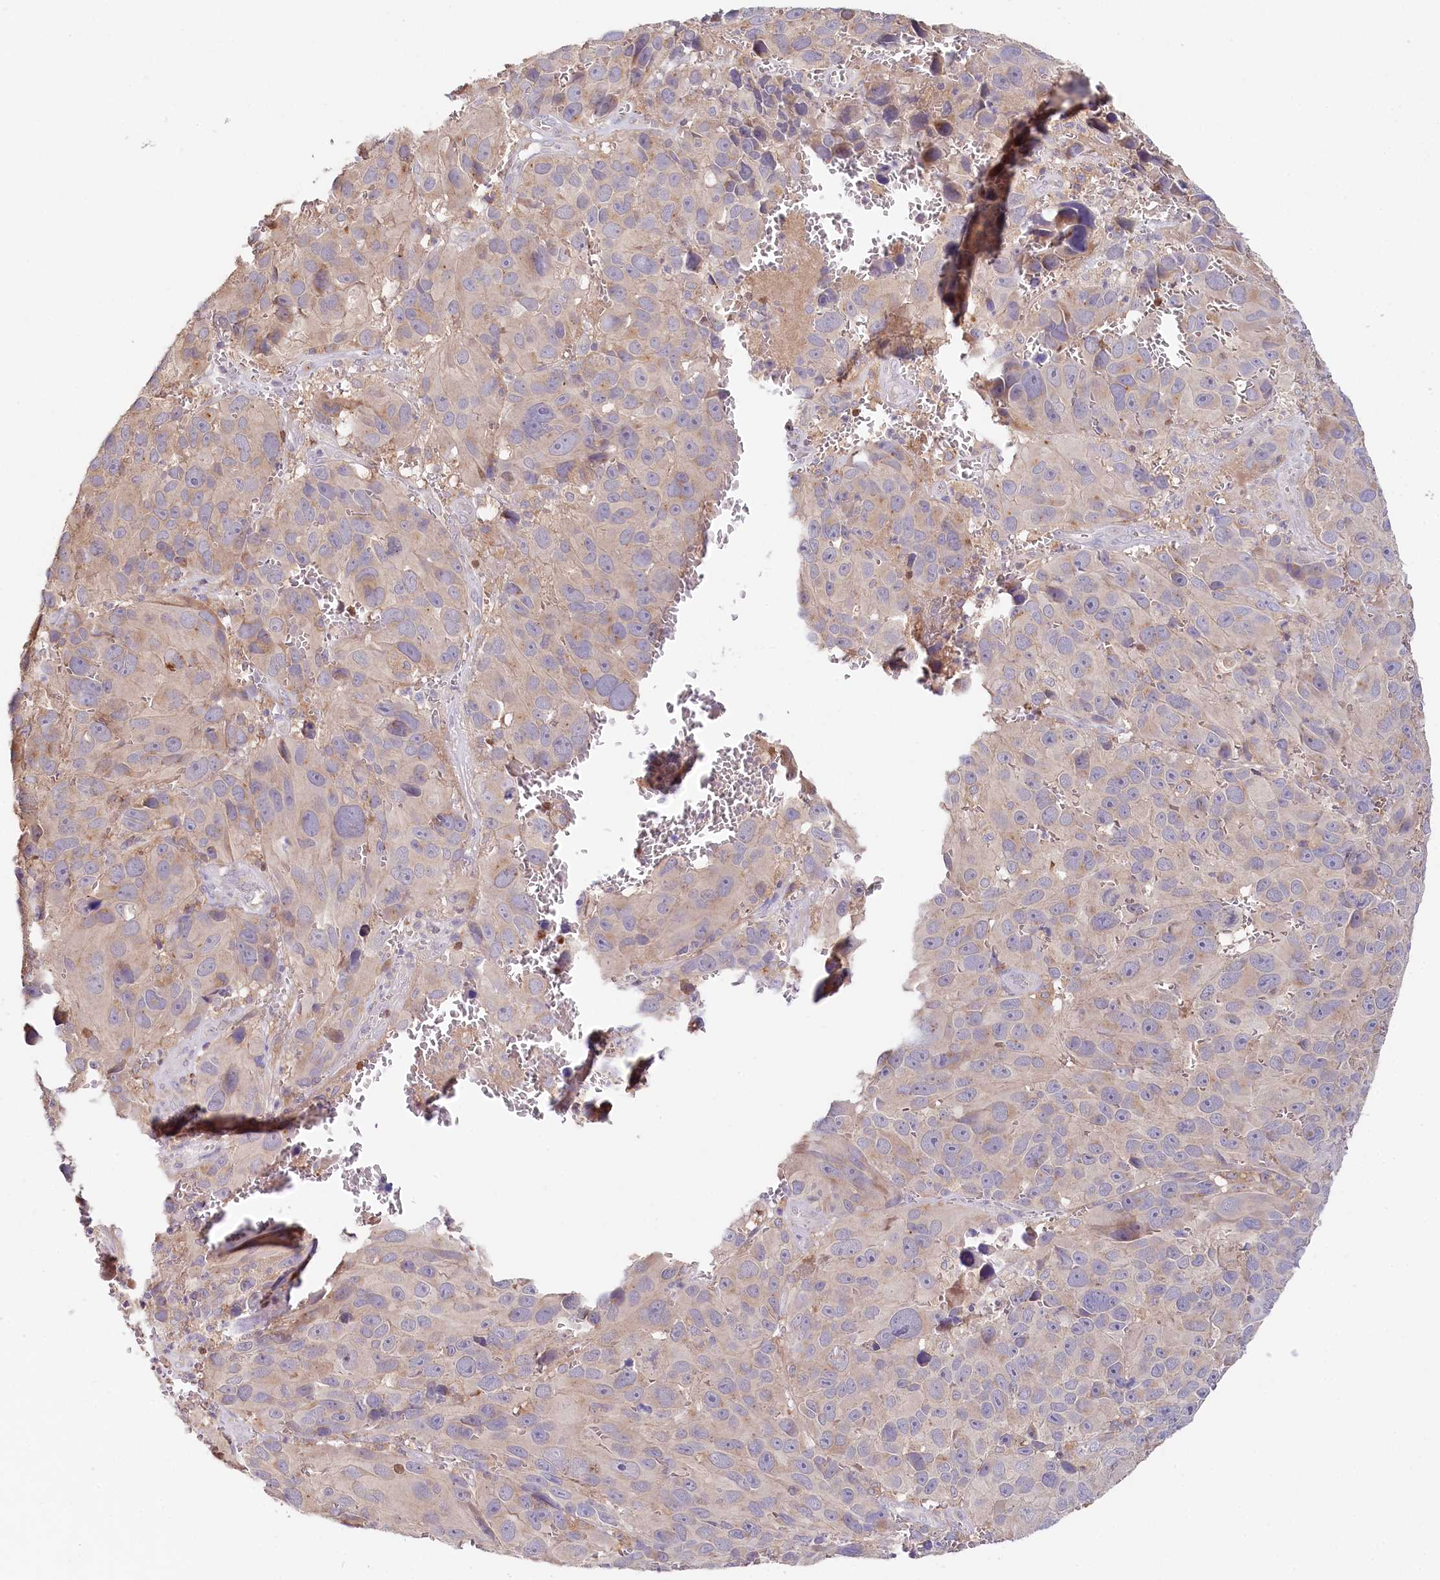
{"staining": {"intensity": "negative", "quantity": "none", "location": "none"}, "tissue": "melanoma", "cell_type": "Tumor cells", "image_type": "cancer", "snomed": [{"axis": "morphology", "description": "Malignant melanoma, NOS"}, {"axis": "topography", "description": "Skin"}], "caption": "DAB immunohistochemical staining of malignant melanoma reveals no significant expression in tumor cells.", "gene": "DAPK1", "patient": {"sex": "male", "age": 84}}